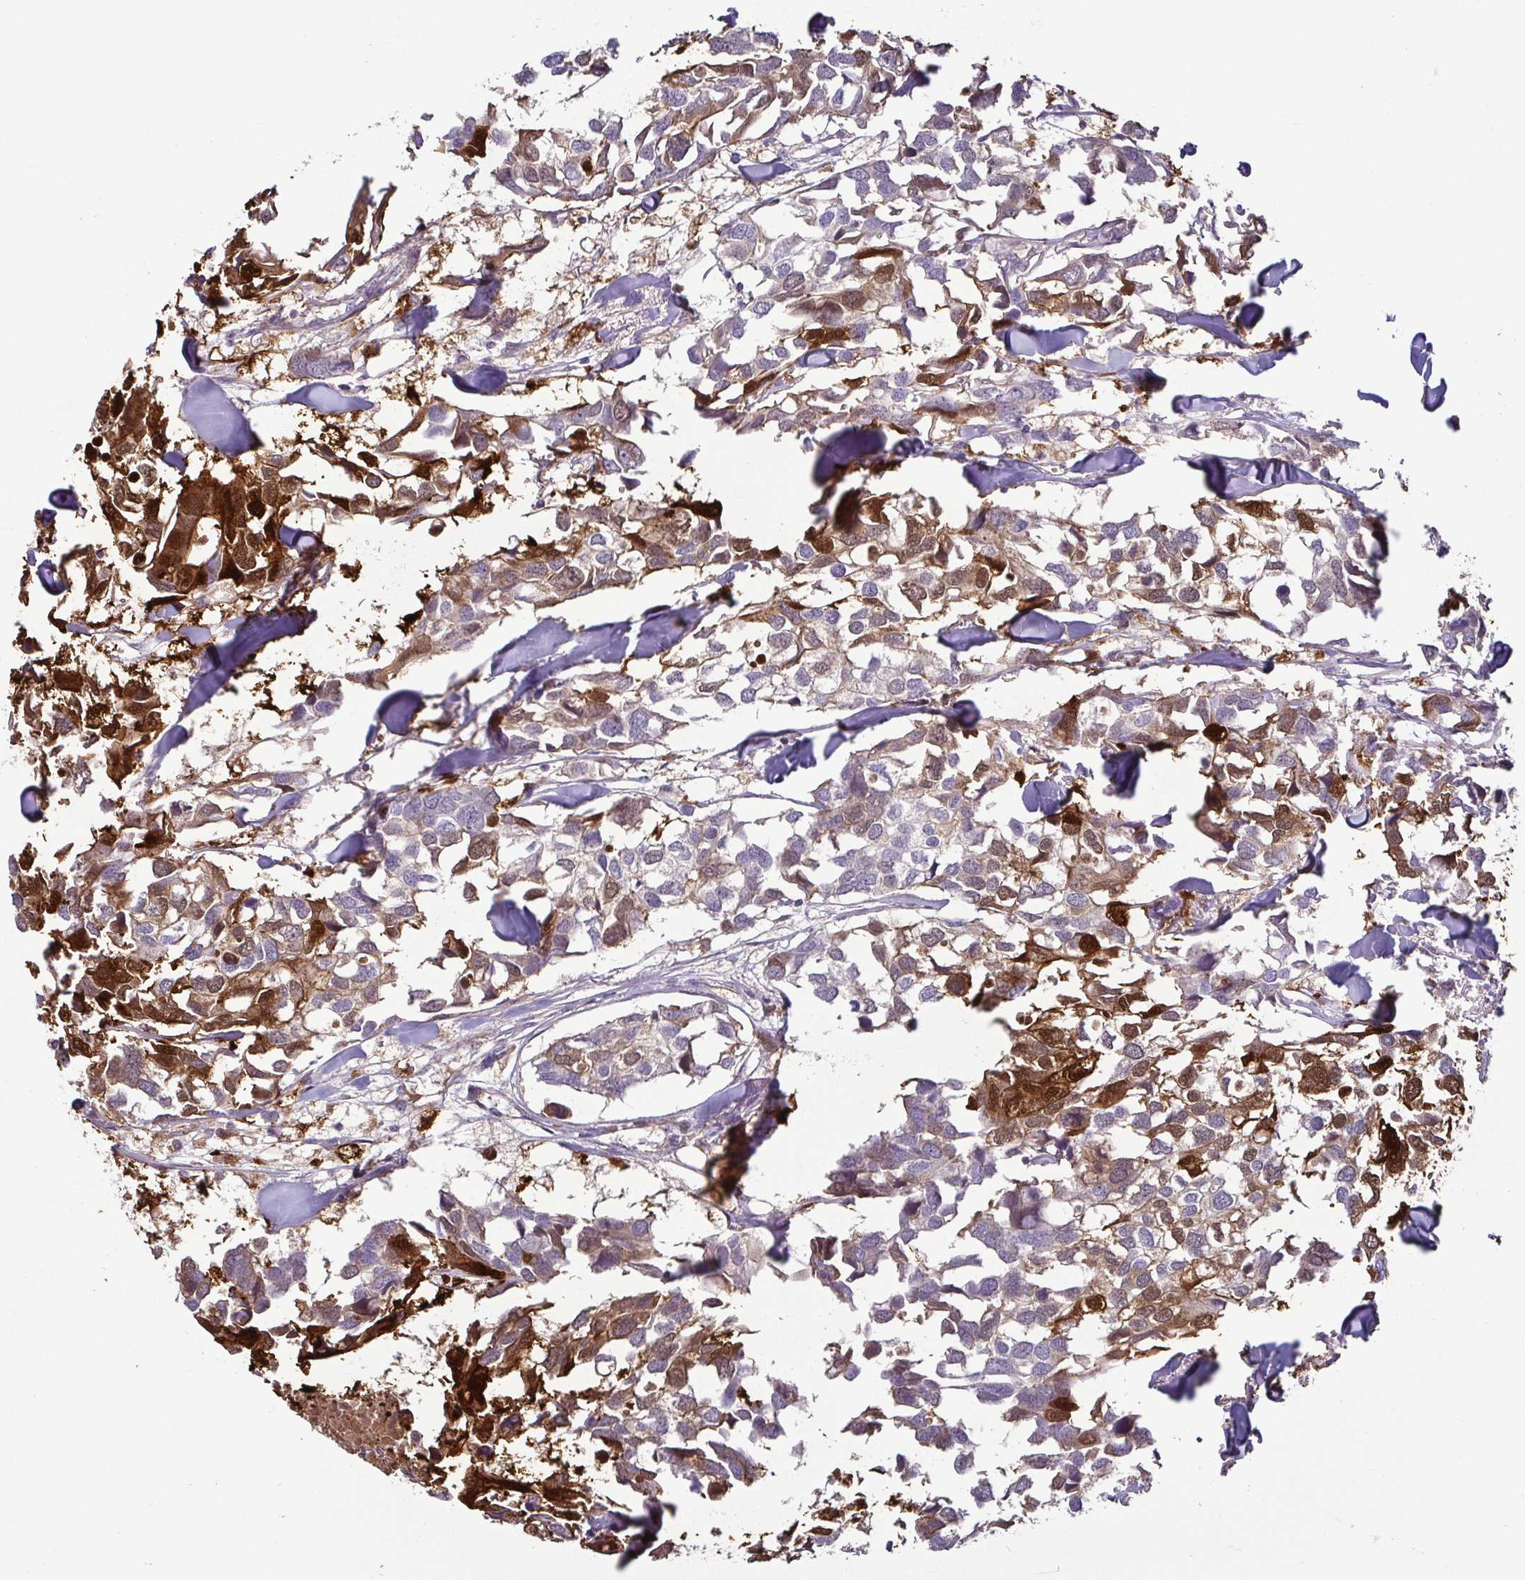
{"staining": {"intensity": "moderate", "quantity": "25%-75%", "location": "cytoplasmic/membranous,nuclear"}, "tissue": "breast cancer", "cell_type": "Tumor cells", "image_type": "cancer", "snomed": [{"axis": "morphology", "description": "Duct carcinoma"}, {"axis": "topography", "description": "Breast"}], "caption": "A brown stain shows moderate cytoplasmic/membranous and nuclear staining of a protein in breast cancer (infiltrating ductal carcinoma) tumor cells.", "gene": "CASP14", "patient": {"sex": "female", "age": 83}}